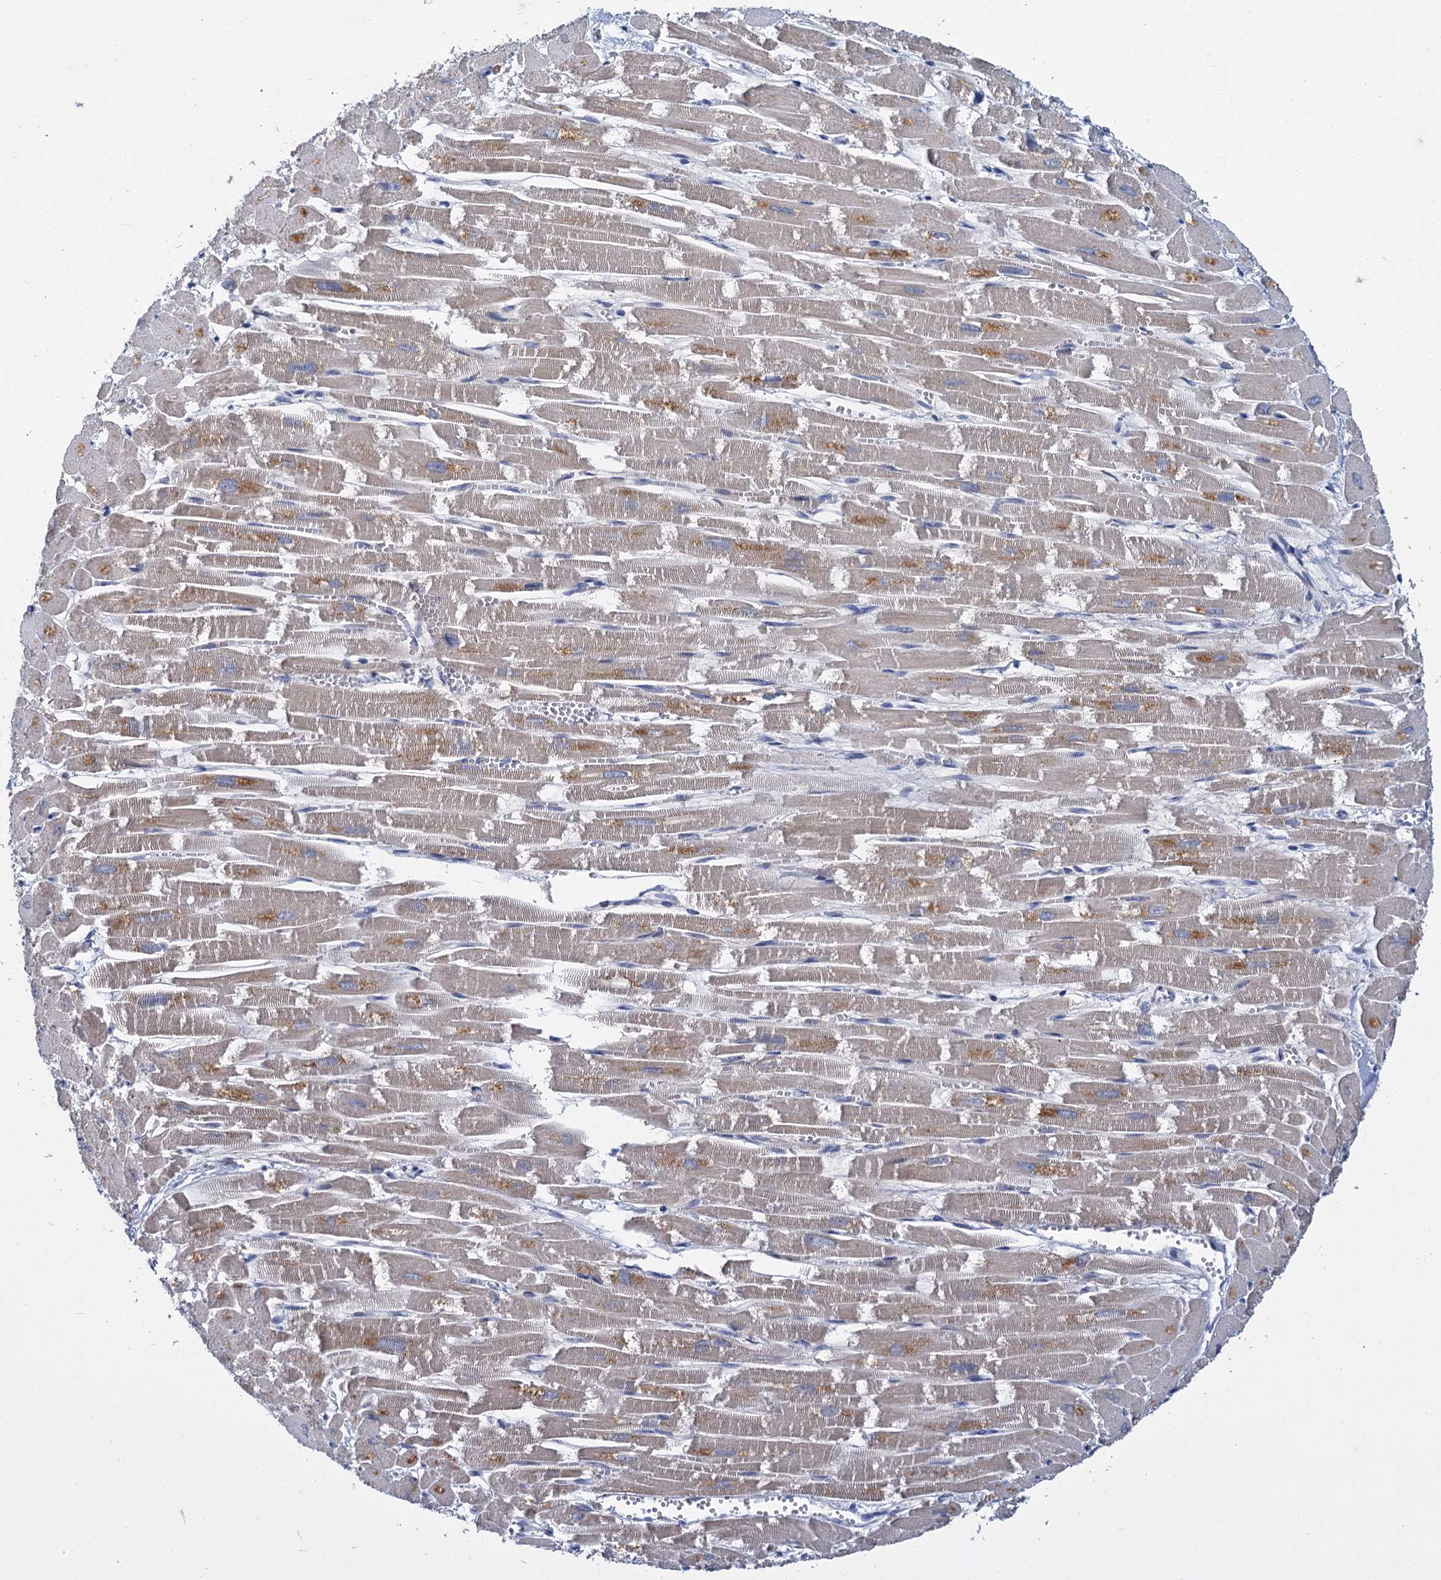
{"staining": {"intensity": "negative", "quantity": "none", "location": "none"}, "tissue": "heart muscle", "cell_type": "Cardiomyocytes", "image_type": "normal", "snomed": [{"axis": "morphology", "description": "Normal tissue, NOS"}, {"axis": "topography", "description": "Heart"}], "caption": "Micrograph shows no protein expression in cardiomyocytes of normal heart muscle. (DAB (3,3'-diaminobenzidine) IHC, high magnification).", "gene": "ANKRD42", "patient": {"sex": "male", "age": 54}}